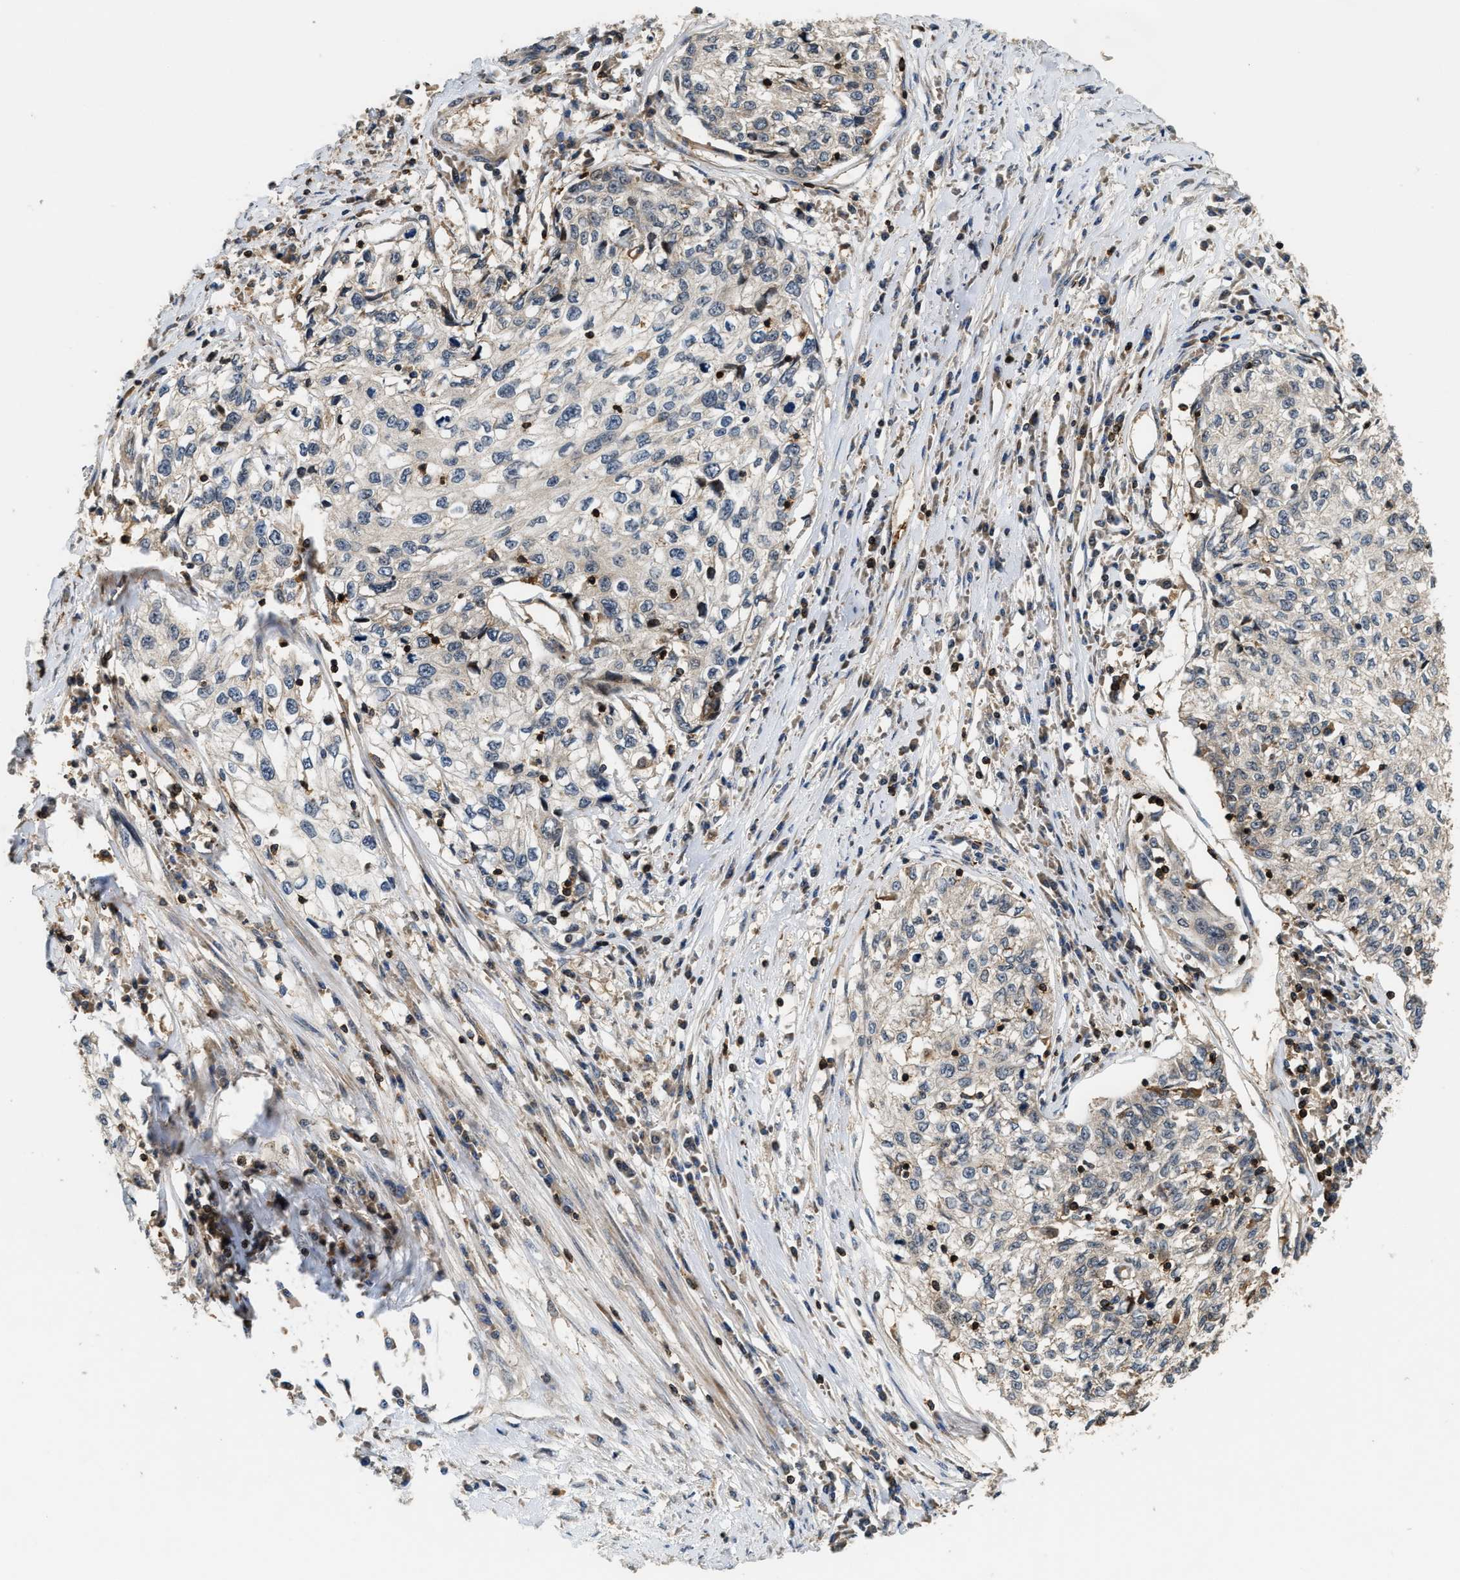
{"staining": {"intensity": "weak", "quantity": "<25%", "location": "cytoplasmic/membranous,nuclear"}, "tissue": "cervical cancer", "cell_type": "Tumor cells", "image_type": "cancer", "snomed": [{"axis": "morphology", "description": "Squamous cell carcinoma, NOS"}, {"axis": "topography", "description": "Cervix"}], "caption": "A photomicrograph of squamous cell carcinoma (cervical) stained for a protein demonstrates no brown staining in tumor cells.", "gene": "SNX5", "patient": {"sex": "female", "age": 57}}